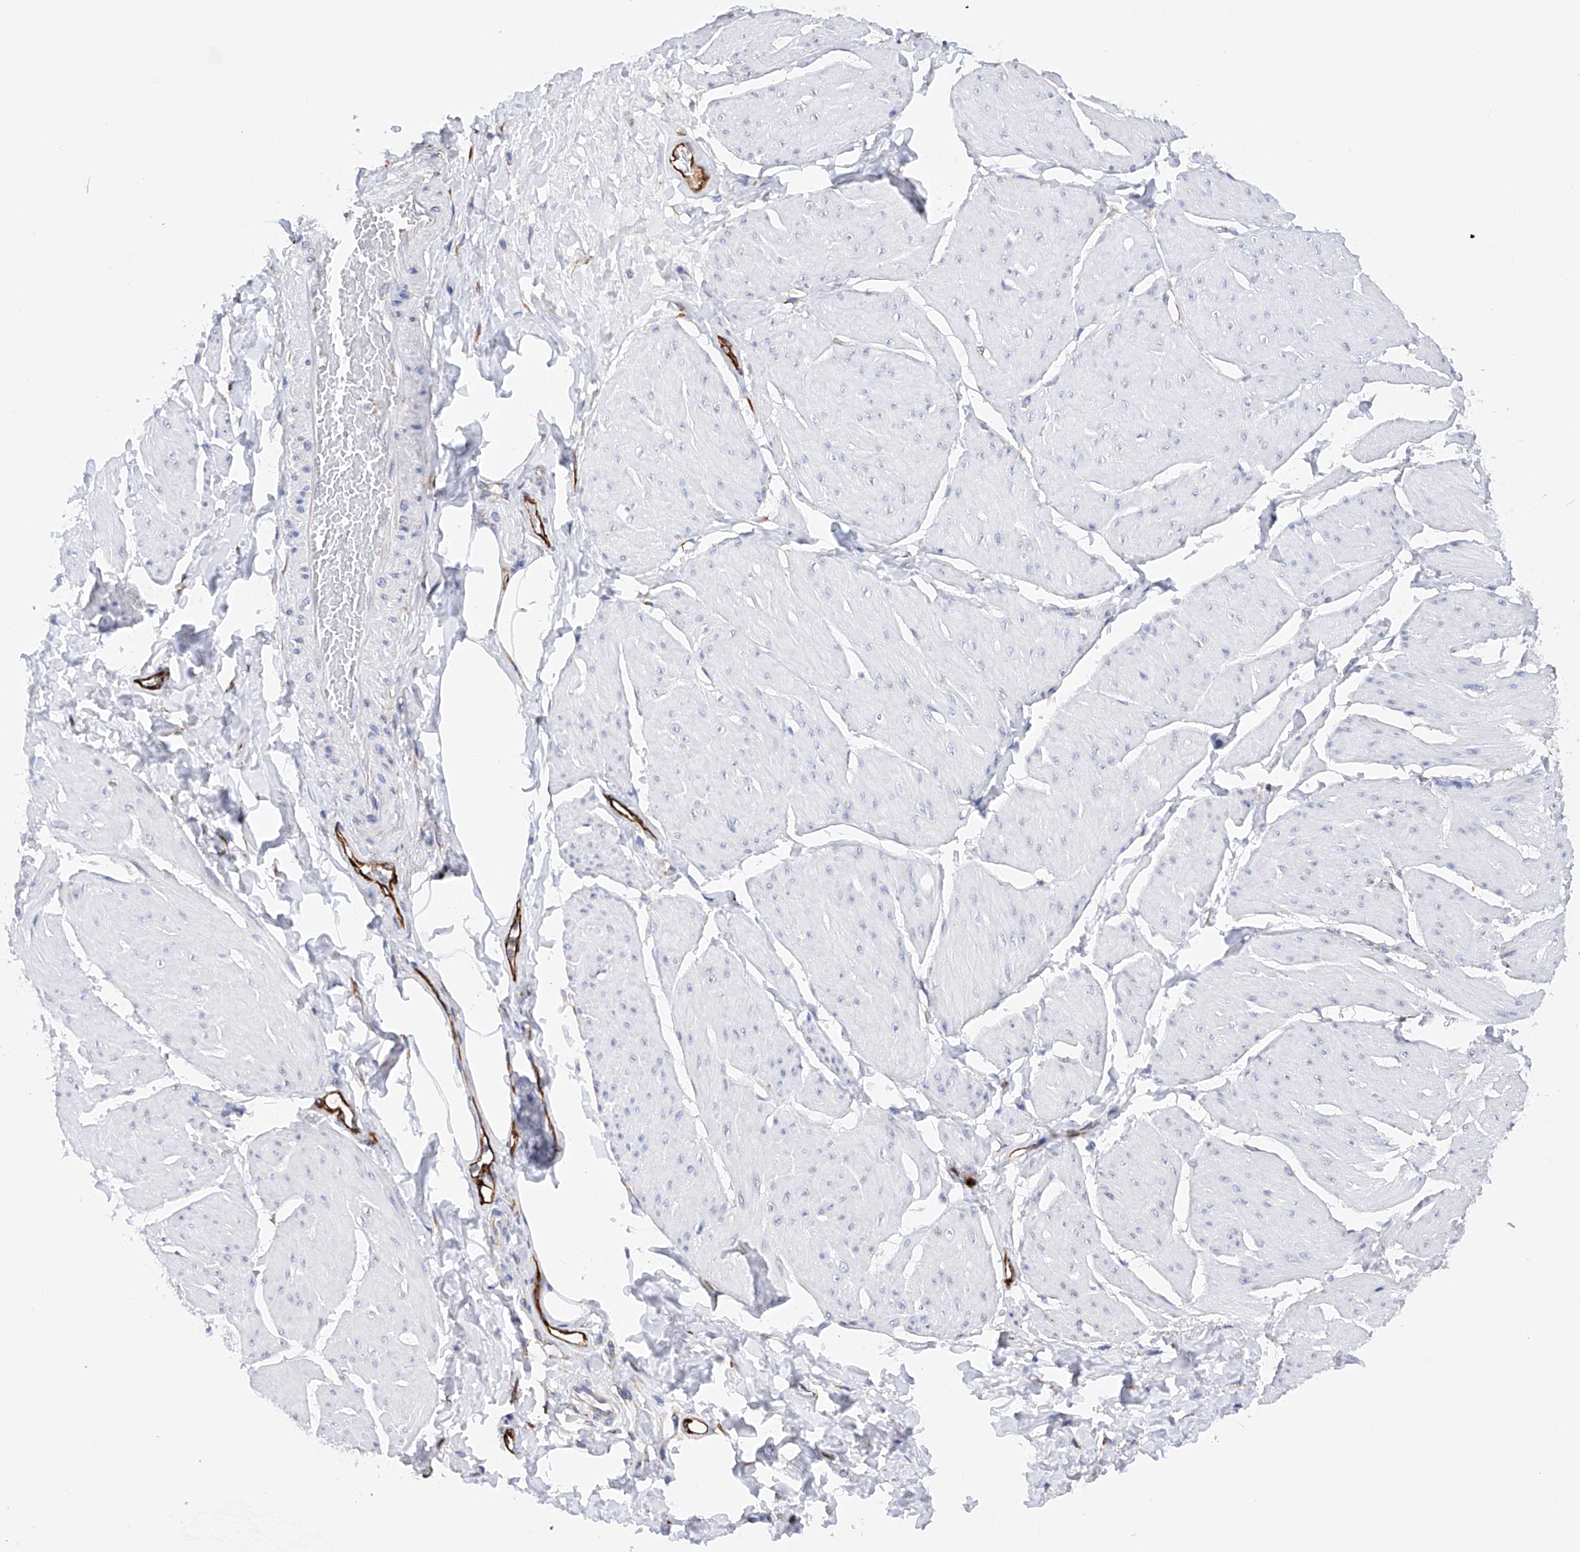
{"staining": {"intensity": "negative", "quantity": "none", "location": "none"}, "tissue": "smooth muscle", "cell_type": "Smooth muscle cells", "image_type": "normal", "snomed": [{"axis": "morphology", "description": "Urothelial carcinoma, High grade"}, {"axis": "topography", "description": "Urinary bladder"}], "caption": "Immunohistochemistry (IHC) of unremarkable human smooth muscle reveals no staining in smooth muscle cells.", "gene": "PDIA5", "patient": {"sex": "male", "age": 46}}